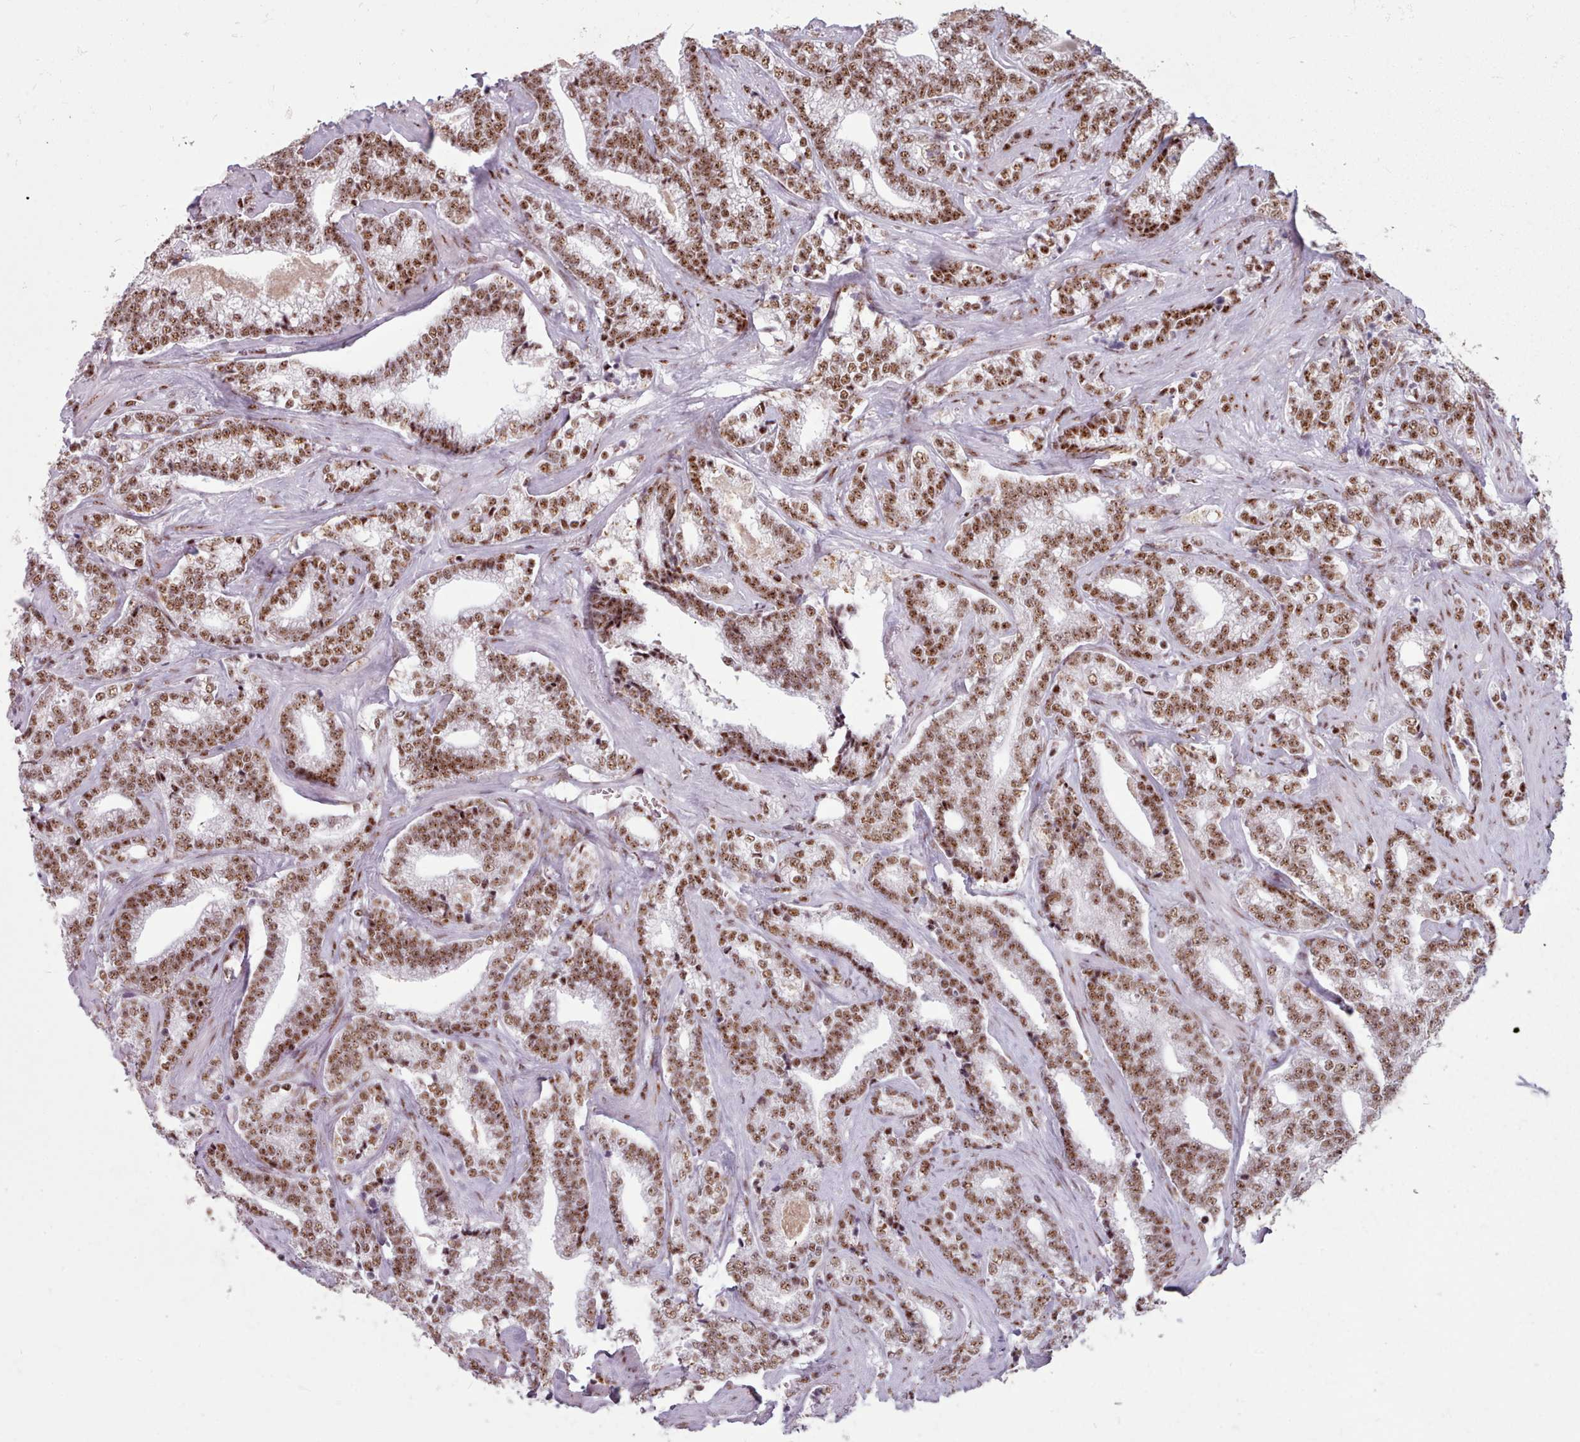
{"staining": {"intensity": "strong", "quantity": ">75%", "location": "nuclear"}, "tissue": "prostate cancer", "cell_type": "Tumor cells", "image_type": "cancer", "snomed": [{"axis": "morphology", "description": "Adenocarcinoma, High grade"}, {"axis": "topography", "description": "Prostate"}], "caption": "IHC micrograph of adenocarcinoma (high-grade) (prostate) stained for a protein (brown), which shows high levels of strong nuclear expression in approximately >75% of tumor cells.", "gene": "SRRM1", "patient": {"sex": "male", "age": 67}}